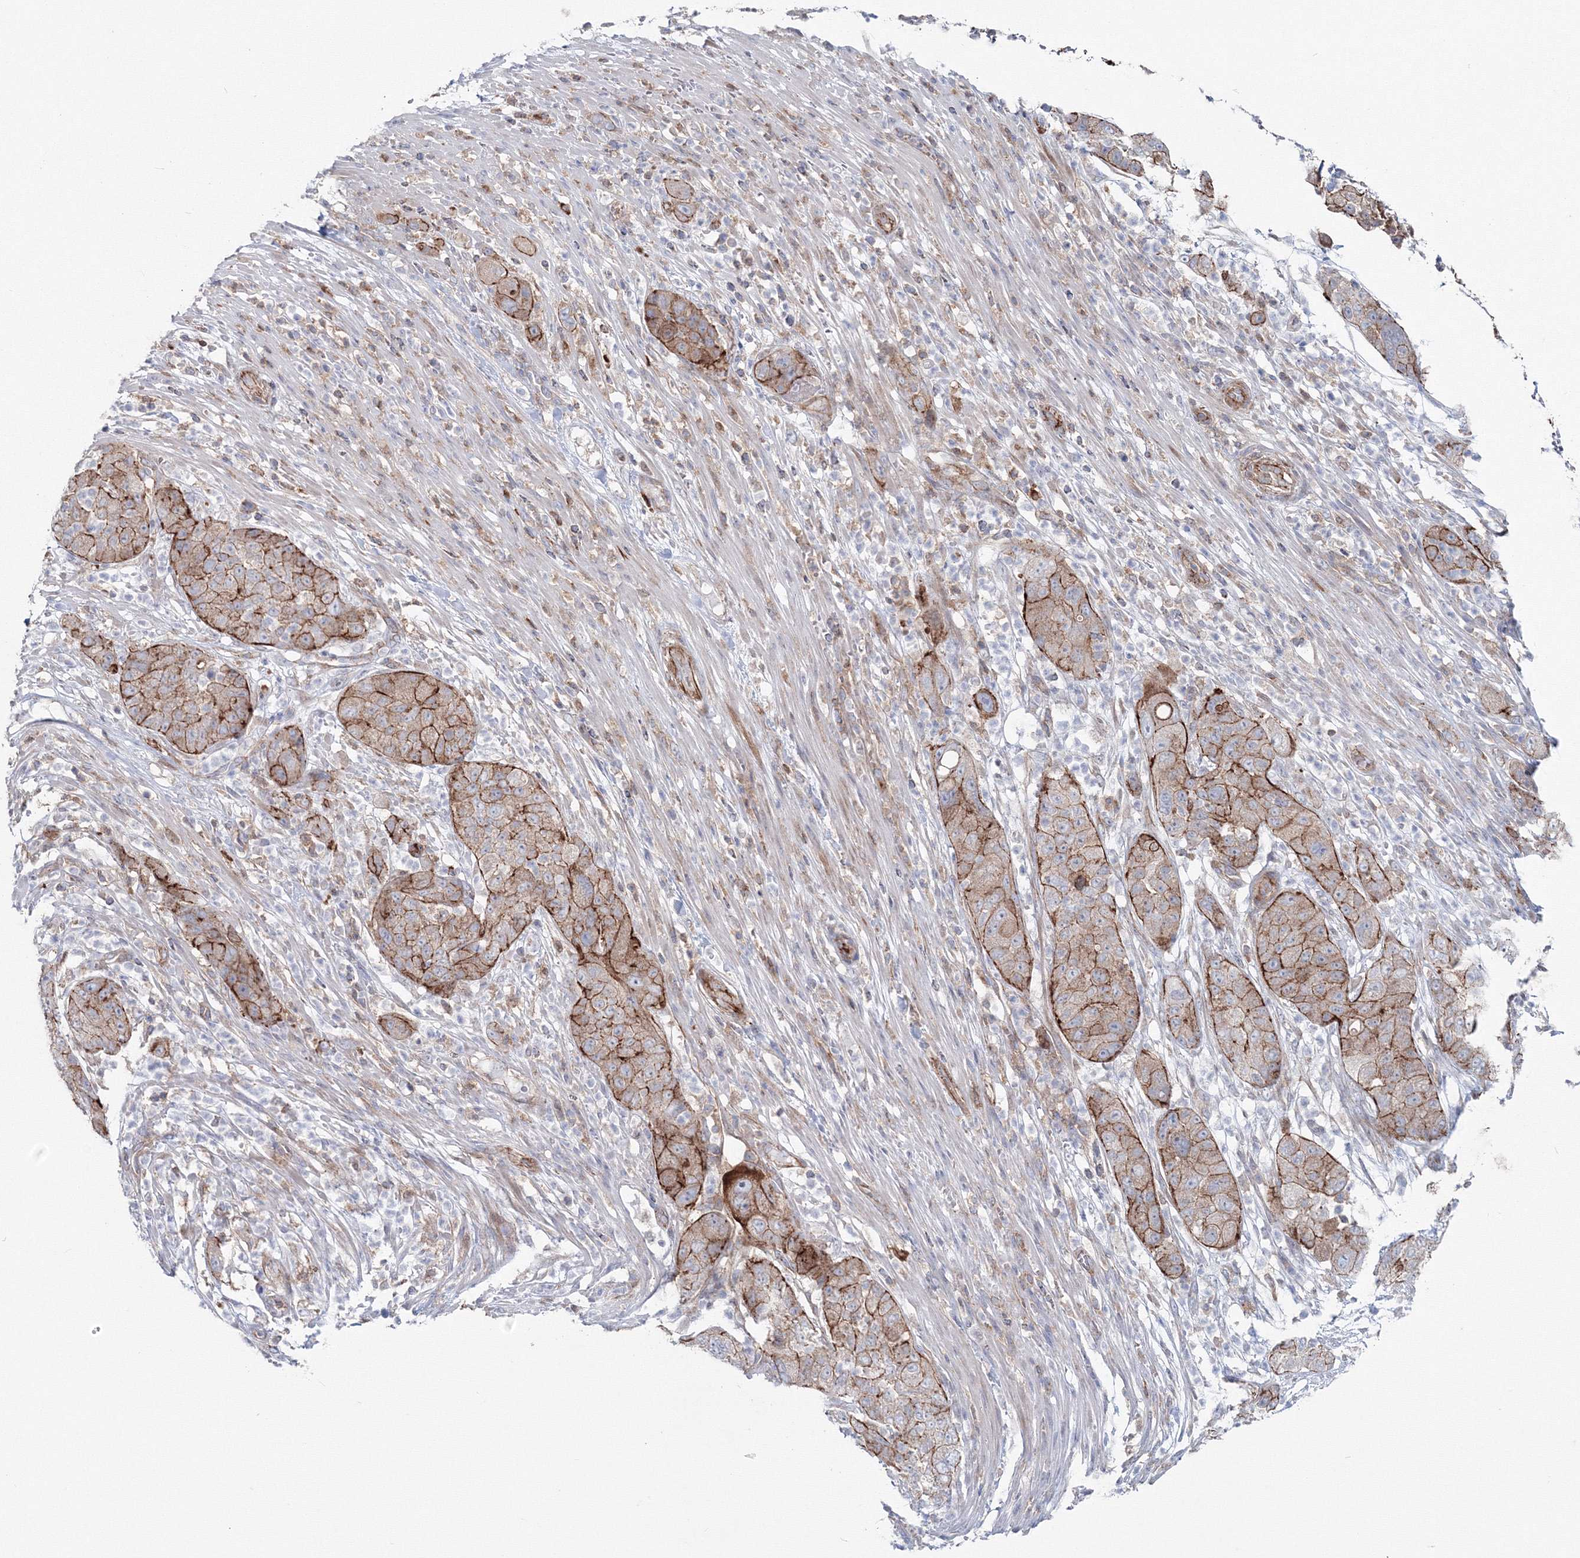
{"staining": {"intensity": "moderate", "quantity": ">75%", "location": "cytoplasmic/membranous"}, "tissue": "pancreatic cancer", "cell_type": "Tumor cells", "image_type": "cancer", "snomed": [{"axis": "morphology", "description": "Adenocarcinoma, NOS"}, {"axis": "topography", "description": "Pancreas"}], "caption": "About >75% of tumor cells in pancreatic cancer reveal moderate cytoplasmic/membranous protein positivity as visualized by brown immunohistochemical staining.", "gene": "GGA2", "patient": {"sex": "female", "age": 78}}